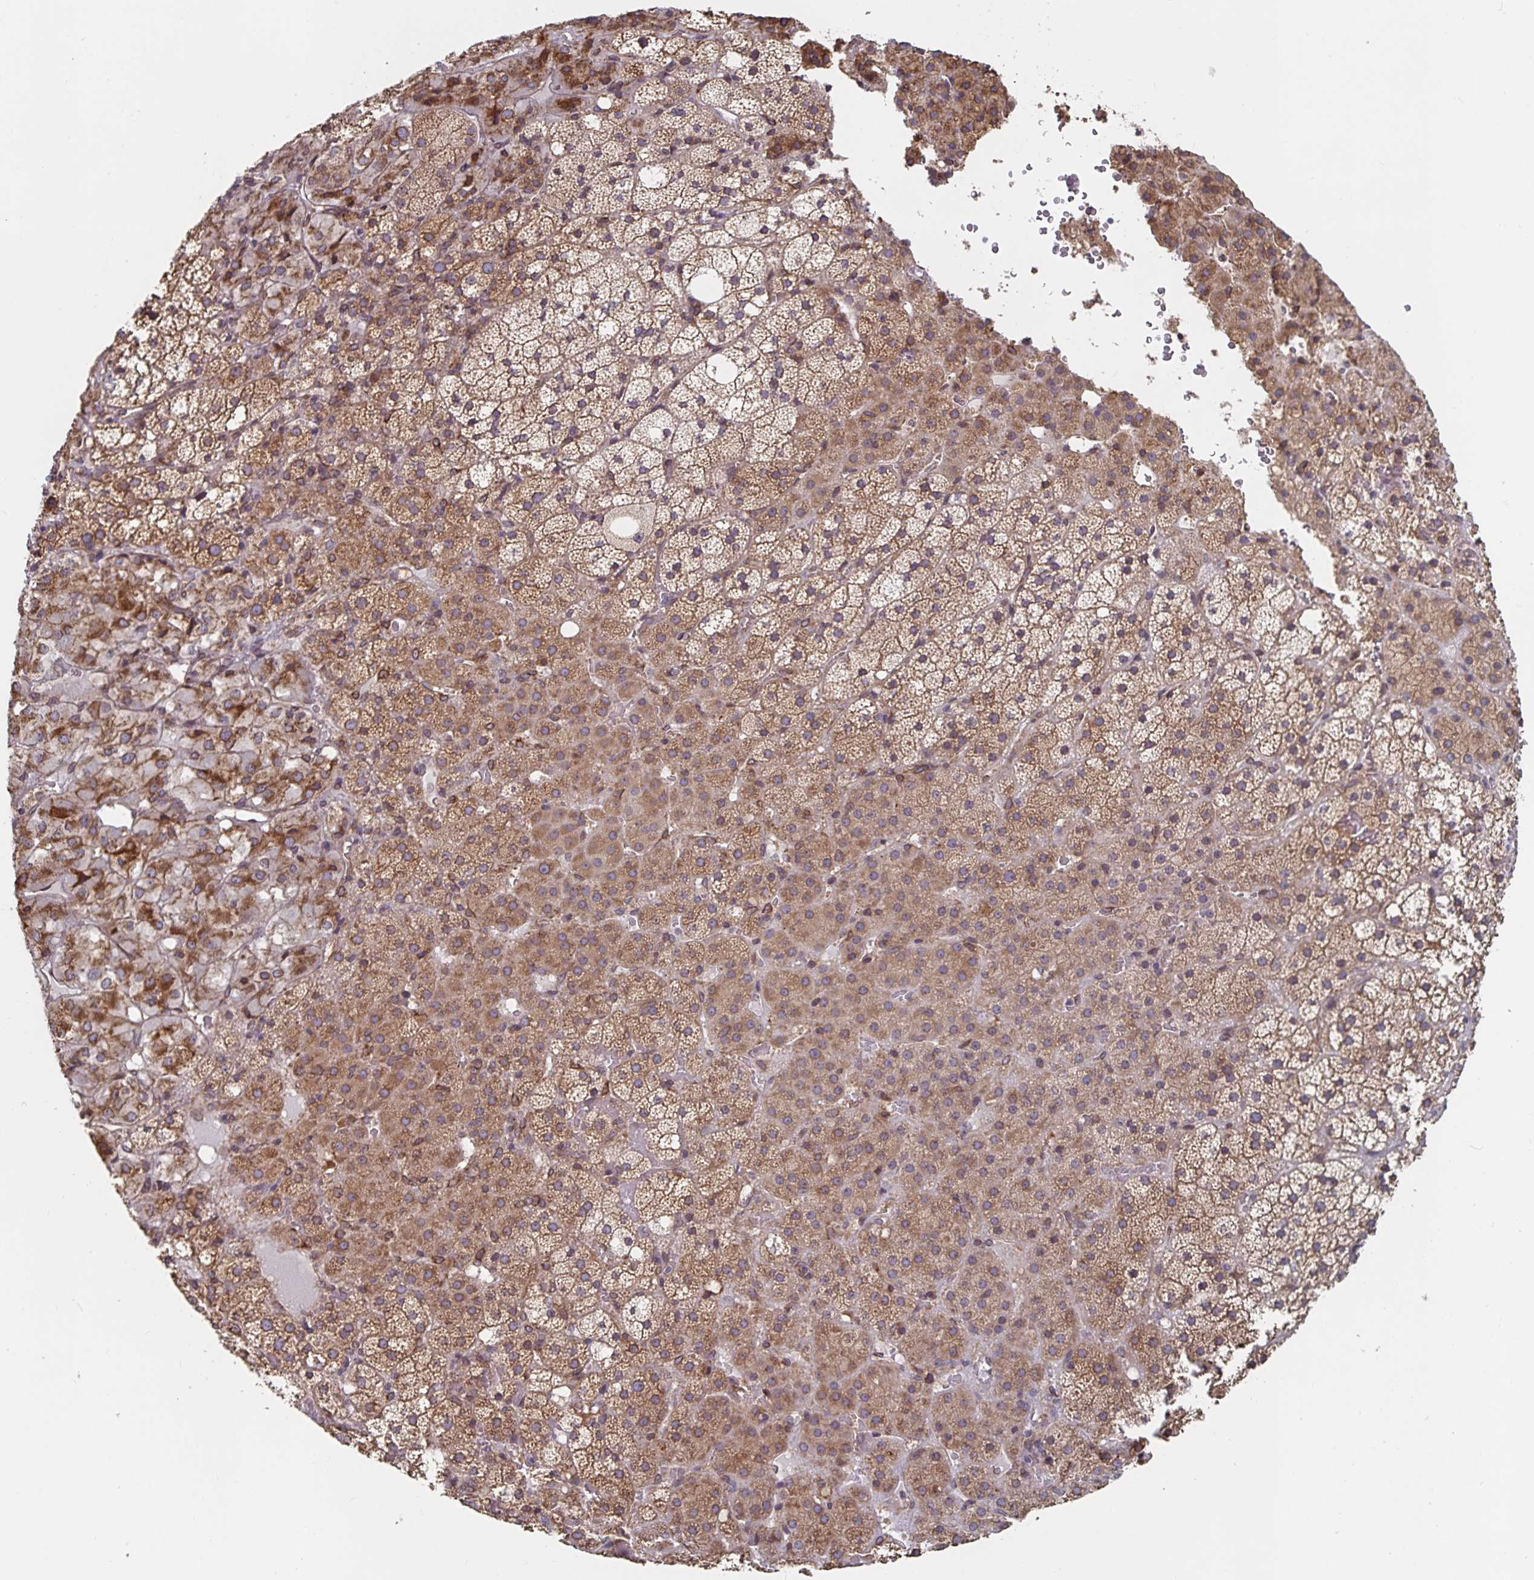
{"staining": {"intensity": "moderate", "quantity": ">75%", "location": "cytoplasmic/membranous"}, "tissue": "adrenal gland", "cell_type": "Glandular cells", "image_type": "normal", "snomed": [{"axis": "morphology", "description": "Normal tissue, NOS"}, {"axis": "topography", "description": "Adrenal gland"}], "caption": "This is a micrograph of immunohistochemistry staining of normal adrenal gland, which shows moderate expression in the cytoplasmic/membranous of glandular cells.", "gene": "BCAP29", "patient": {"sex": "male", "age": 53}}